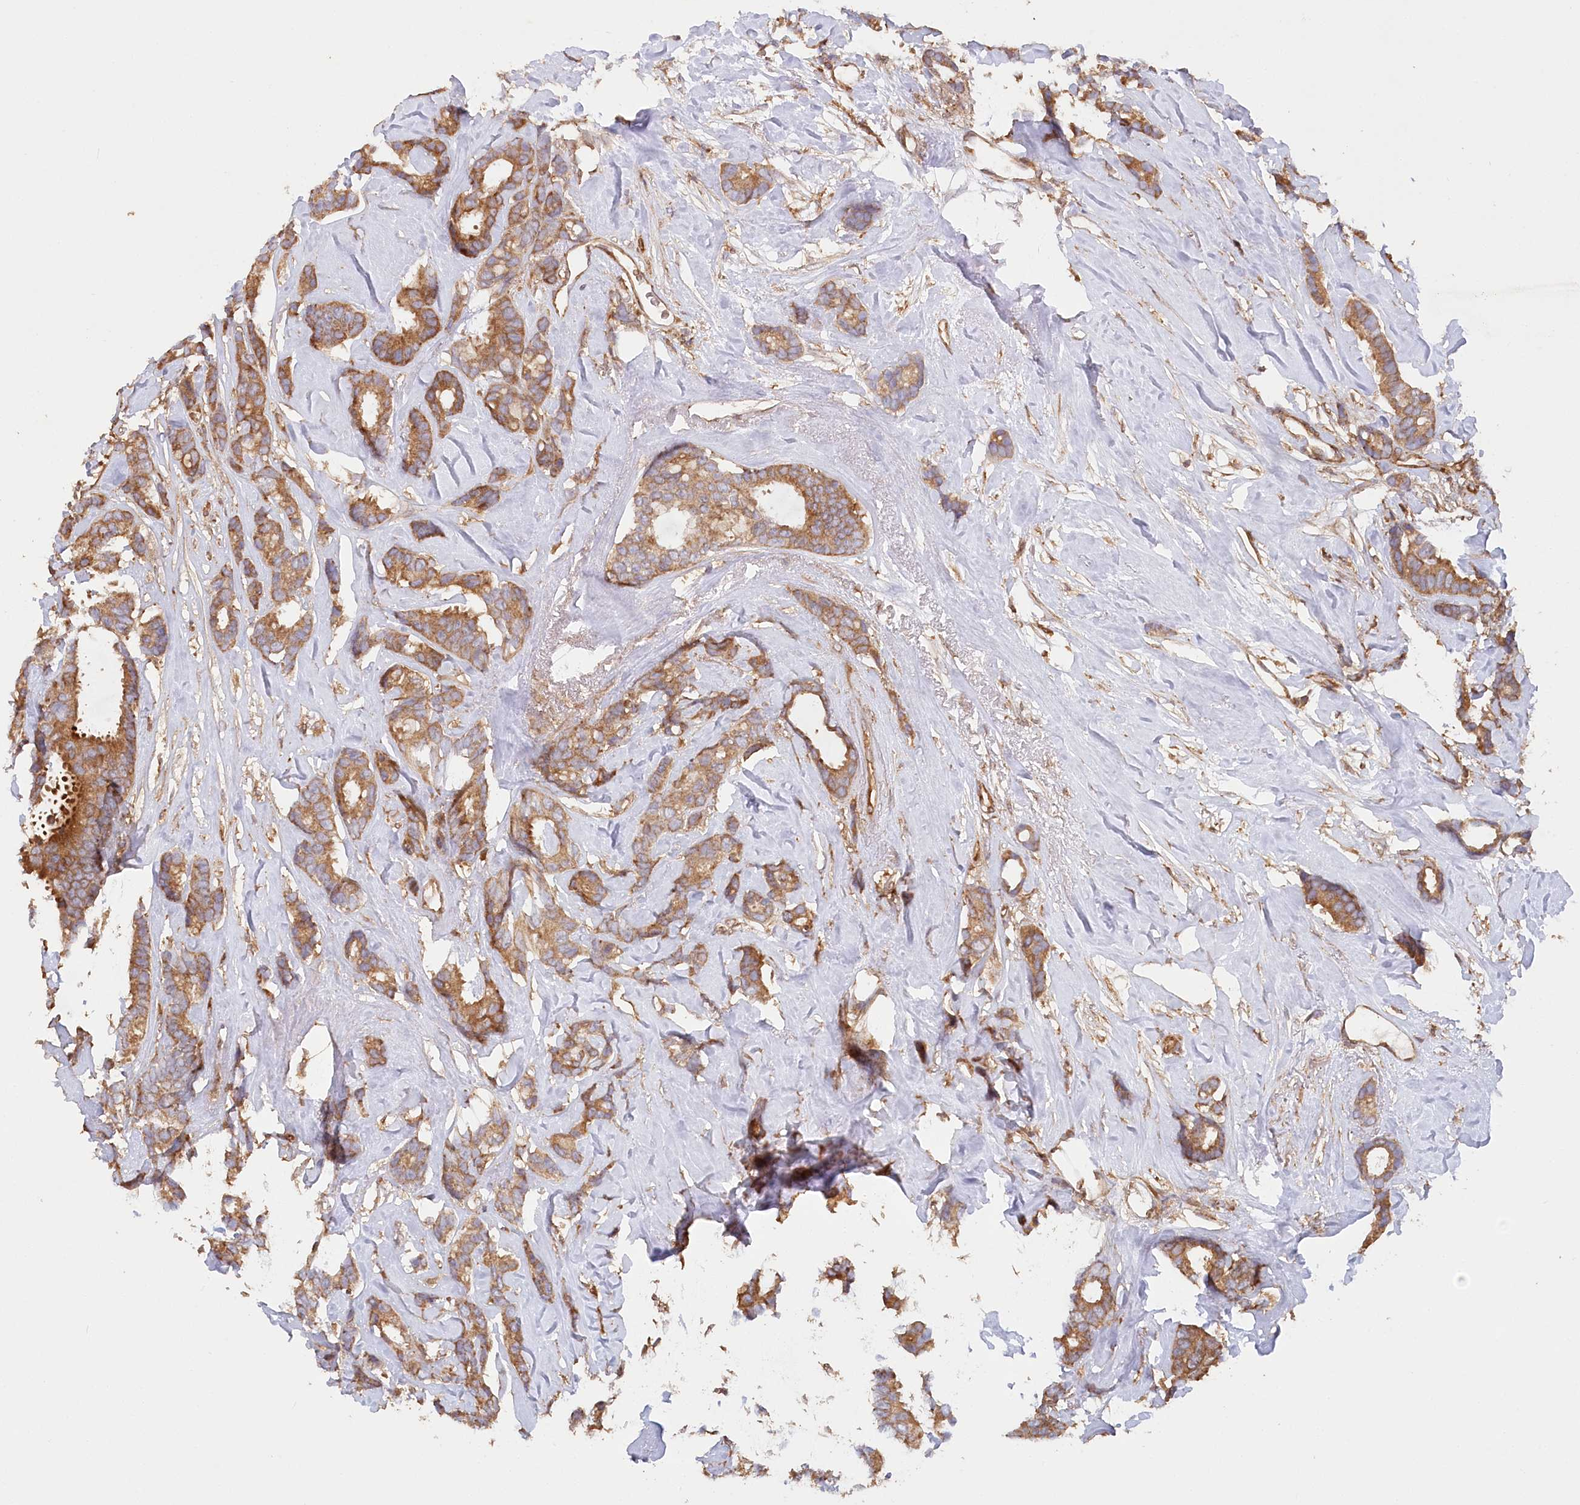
{"staining": {"intensity": "moderate", "quantity": ">75%", "location": "cytoplasmic/membranous"}, "tissue": "breast cancer", "cell_type": "Tumor cells", "image_type": "cancer", "snomed": [{"axis": "morphology", "description": "Duct carcinoma"}, {"axis": "topography", "description": "Breast"}], "caption": "This micrograph exhibits breast cancer stained with IHC to label a protein in brown. The cytoplasmic/membranous of tumor cells show moderate positivity for the protein. Nuclei are counter-stained blue.", "gene": "PAIP2", "patient": {"sex": "female", "age": 87}}